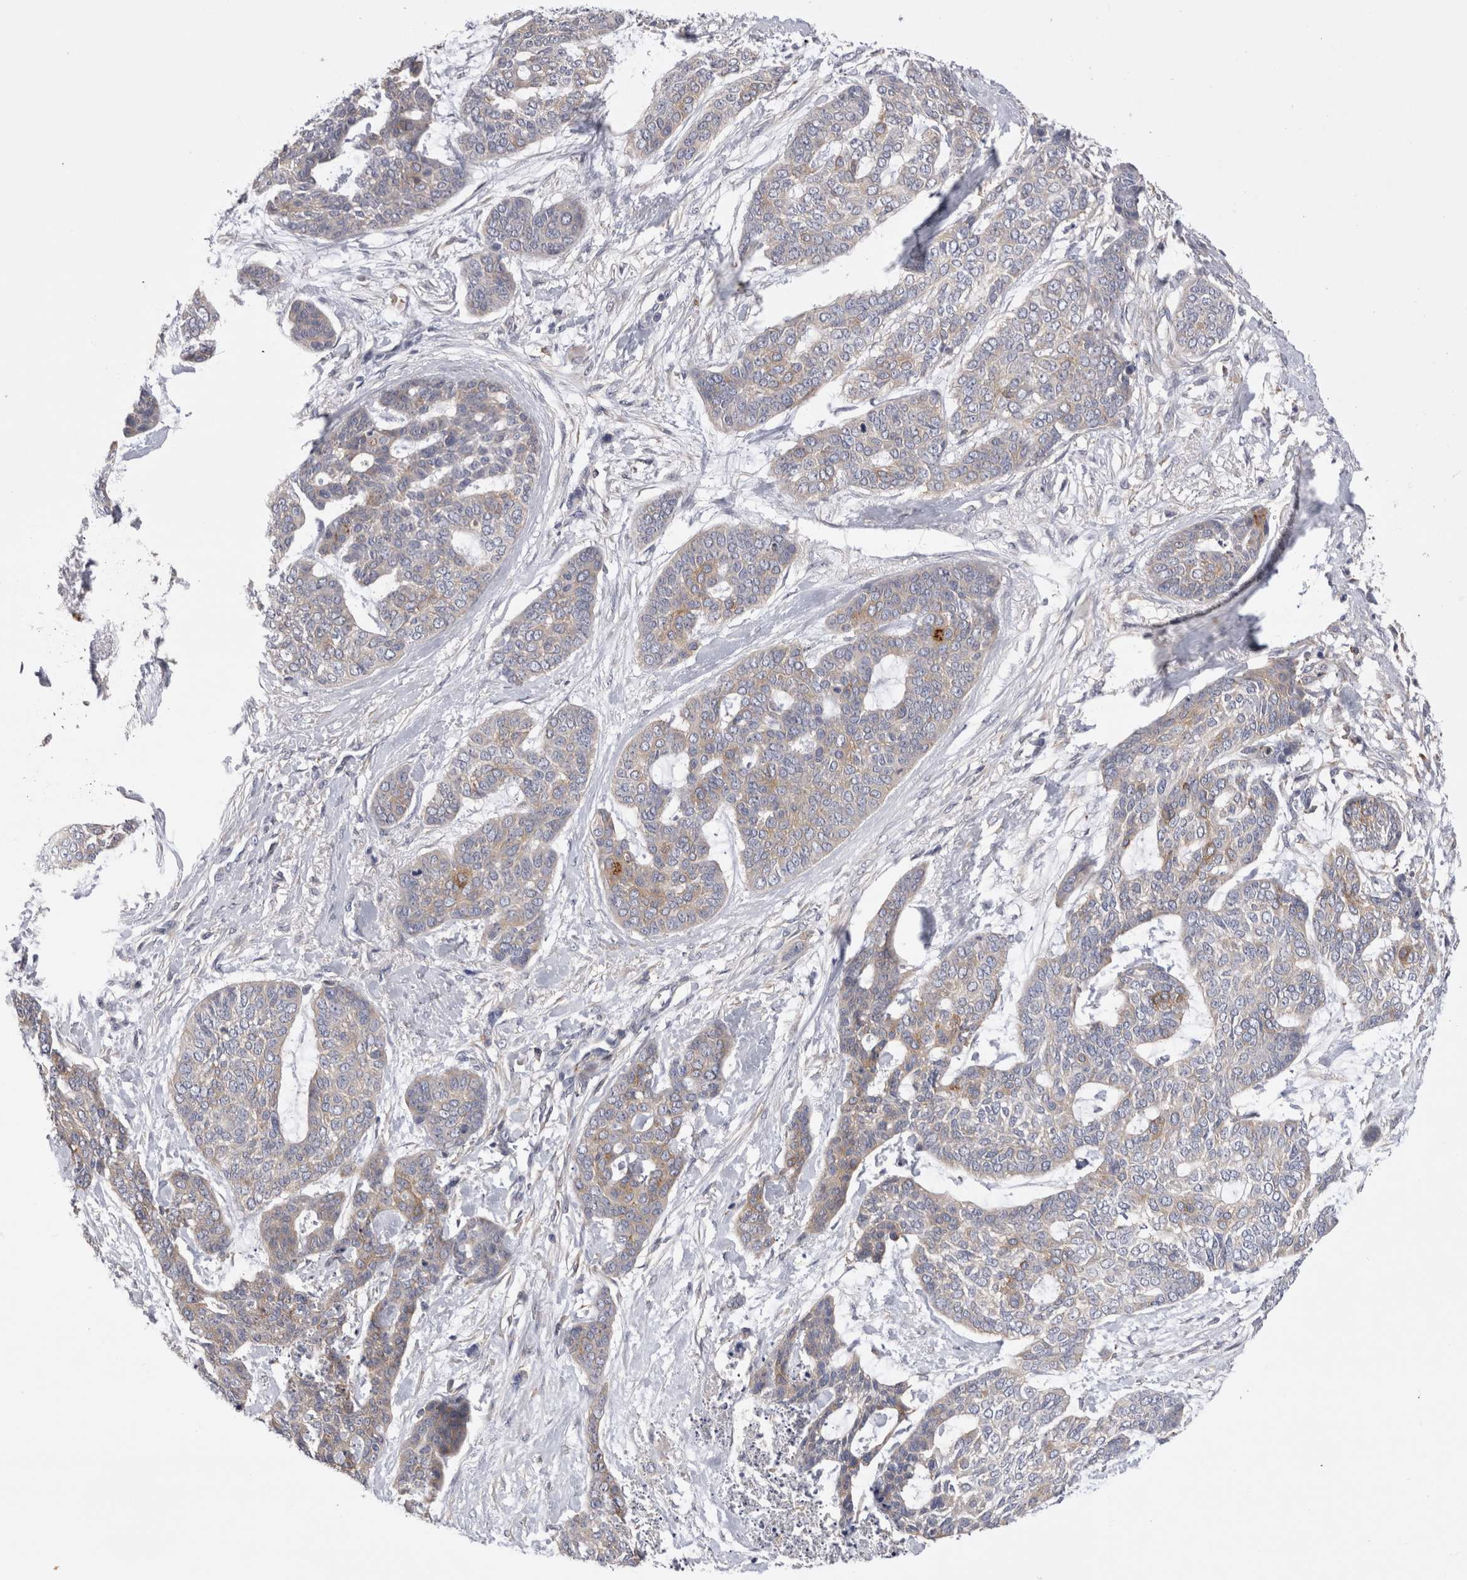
{"staining": {"intensity": "weak", "quantity": "<25%", "location": "cytoplasmic/membranous"}, "tissue": "skin cancer", "cell_type": "Tumor cells", "image_type": "cancer", "snomed": [{"axis": "morphology", "description": "Basal cell carcinoma"}, {"axis": "topography", "description": "Skin"}], "caption": "Immunohistochemistry of human basal cell carcinoma (skin) displays no positivity in tumor cells.", "gene": "RAB11FIP1", "patient": {"sex": "female", "age": 64}}